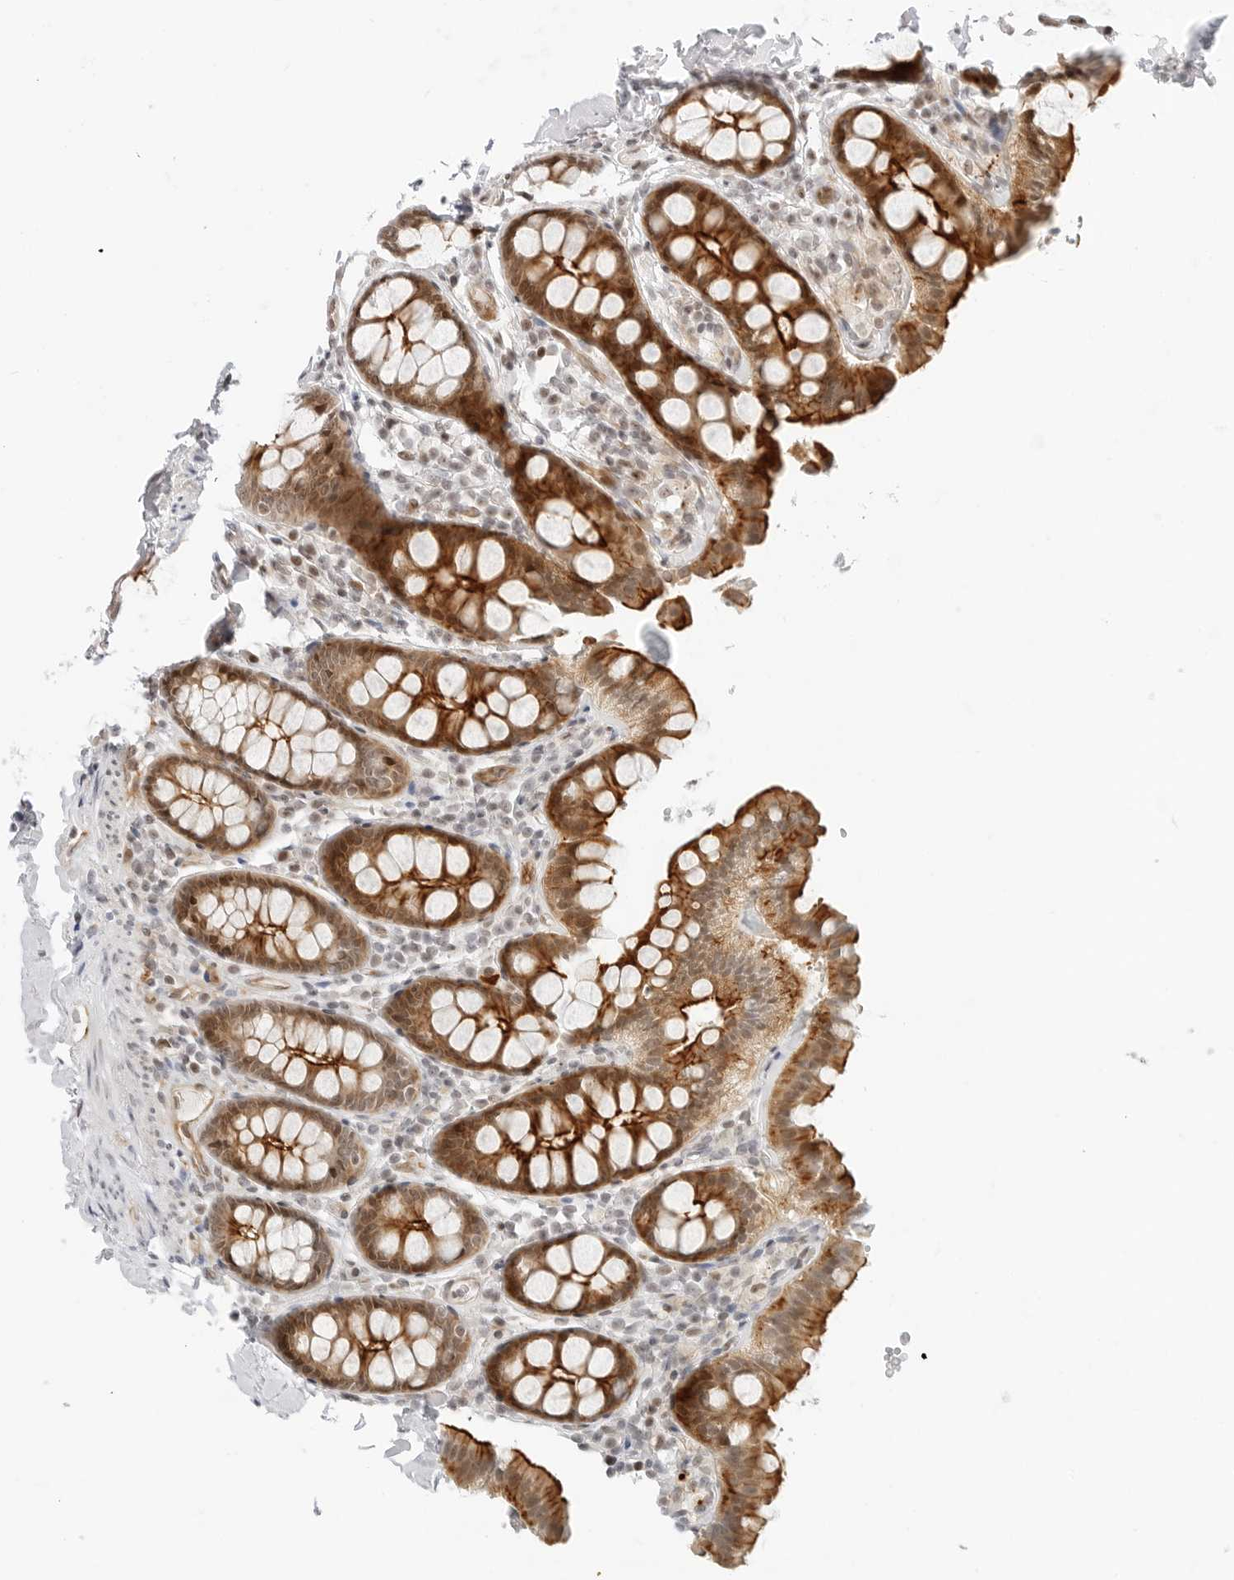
{"staining": {"intensity": "moderate", "quantity": "25%-75%", "location": "cytoplasmic/membranous,nuclear"}, "tissue": "colon", "cell_type": "Endothelial cells", "image_type": "normal", "snomed": [{"axis": "morphology", "description": "Normal tissue, NOS"}, {"axis": "topography", "description": "Colon"}, {"axis": "topography", "description": "Peripheral nerve tissue"}], "caption": "Immunohistochemical staining of benign colon demonstrates medium levels of moderate cytoplasmic/membranous,nuclear staining in approximately 25%-75% of endothelial cells.", "gene": "ZNF613", "patient": {"sex": "female", "age": 61}}